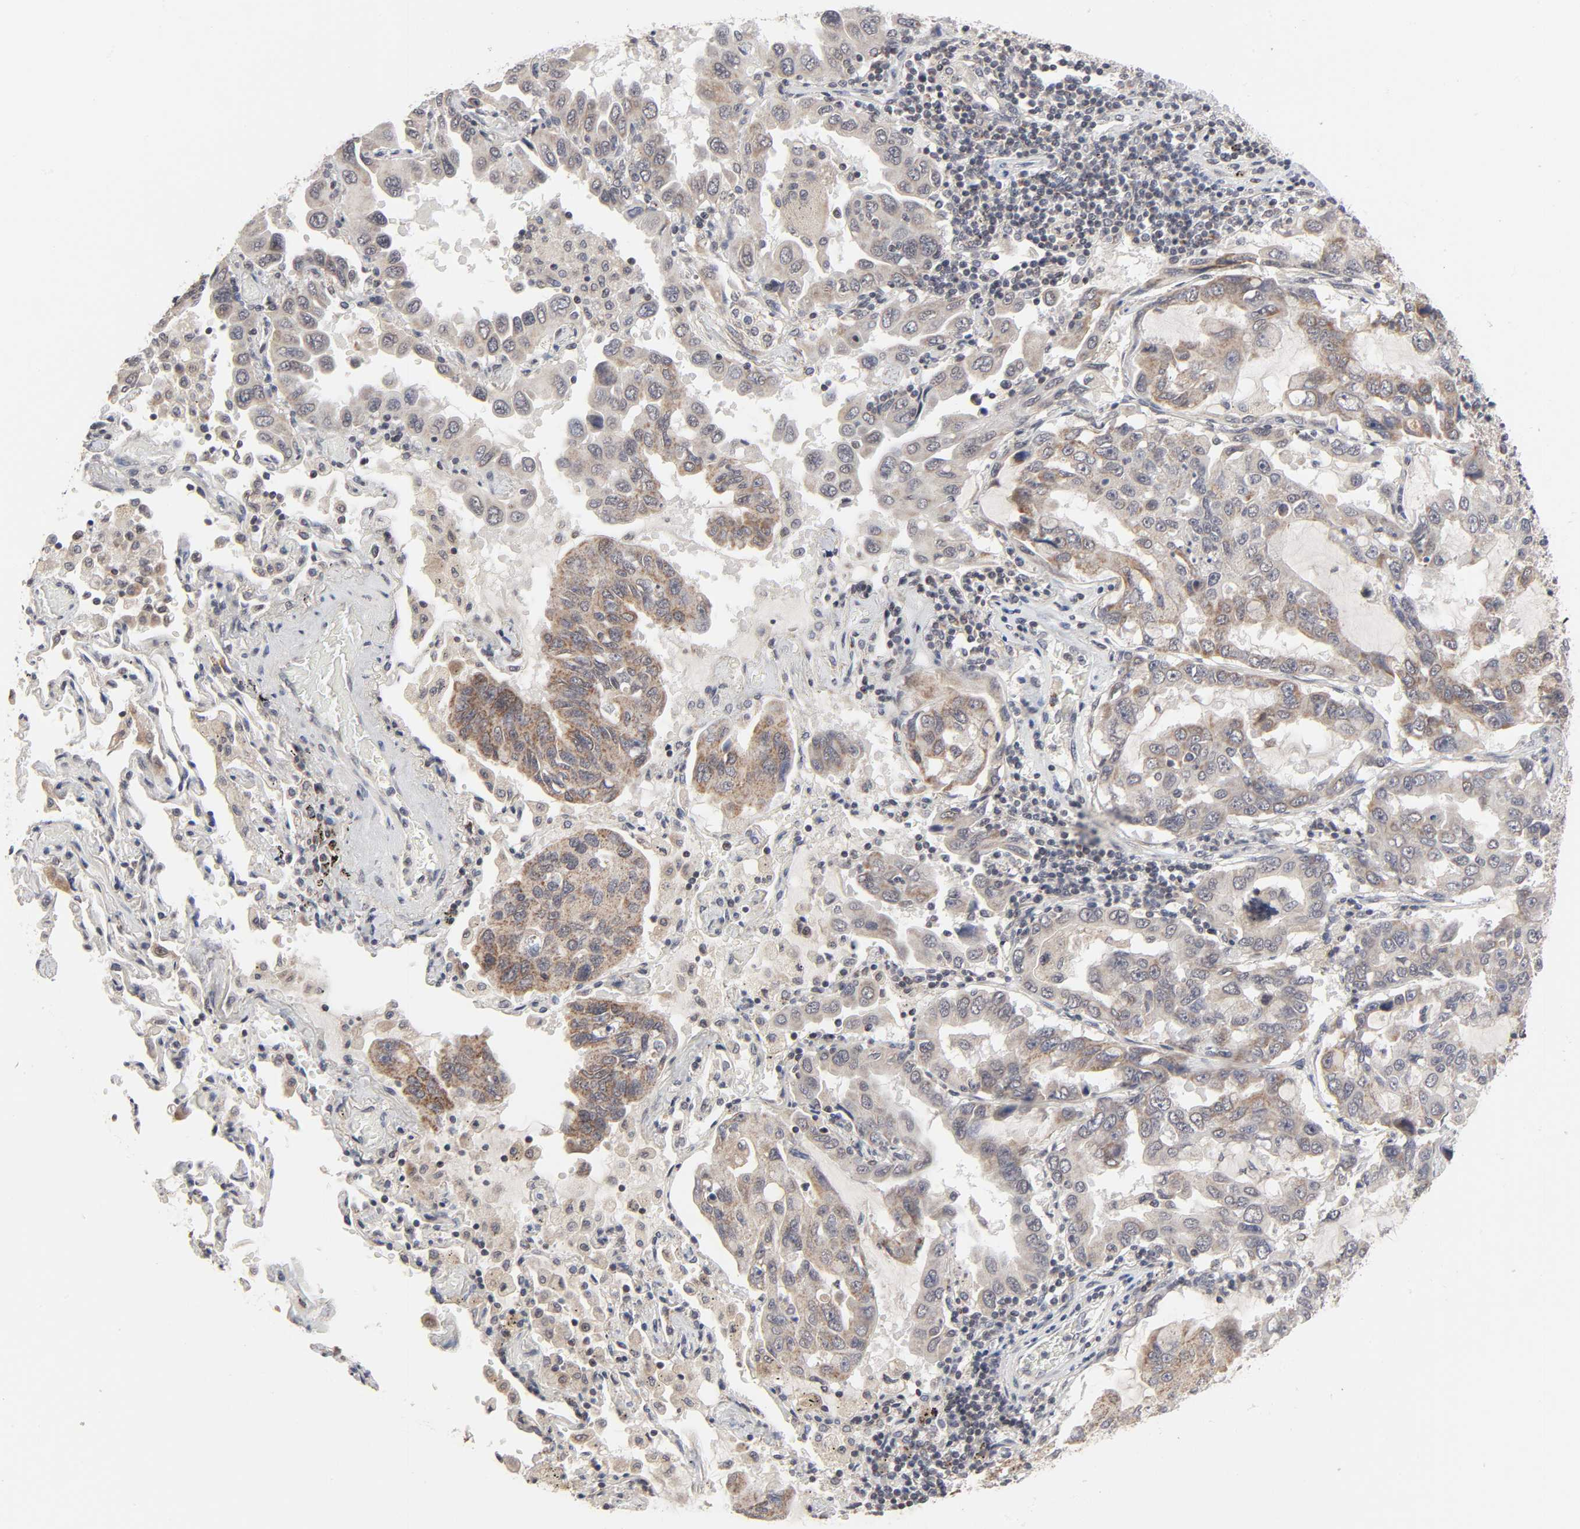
{"staining": {"intensity": "moderate", "quantity": "25%-75%", "location": "cytoplasmic/membranous"}, "tissue": "lung cancer", "cell_type": "Tumor cells", "image_type": "cancer", "snomed": [{"axis": "morphology", "description": "Adenocarcinoma, NOS"}, {"axis": "topography", "description": "Lung"}], "caption": "DAB (3,3'-diaminobenzidine) immunohistochemical staining of lung adenocarcinoma demonstrates moderate cytoplasmic/membranous protein expression in about 25%-75% of tumor cells. (DAB = brown stain, brightfield microscopy at high magnification).", "gene": "AUH", "patient": {"sex": "male", "age": 64}}